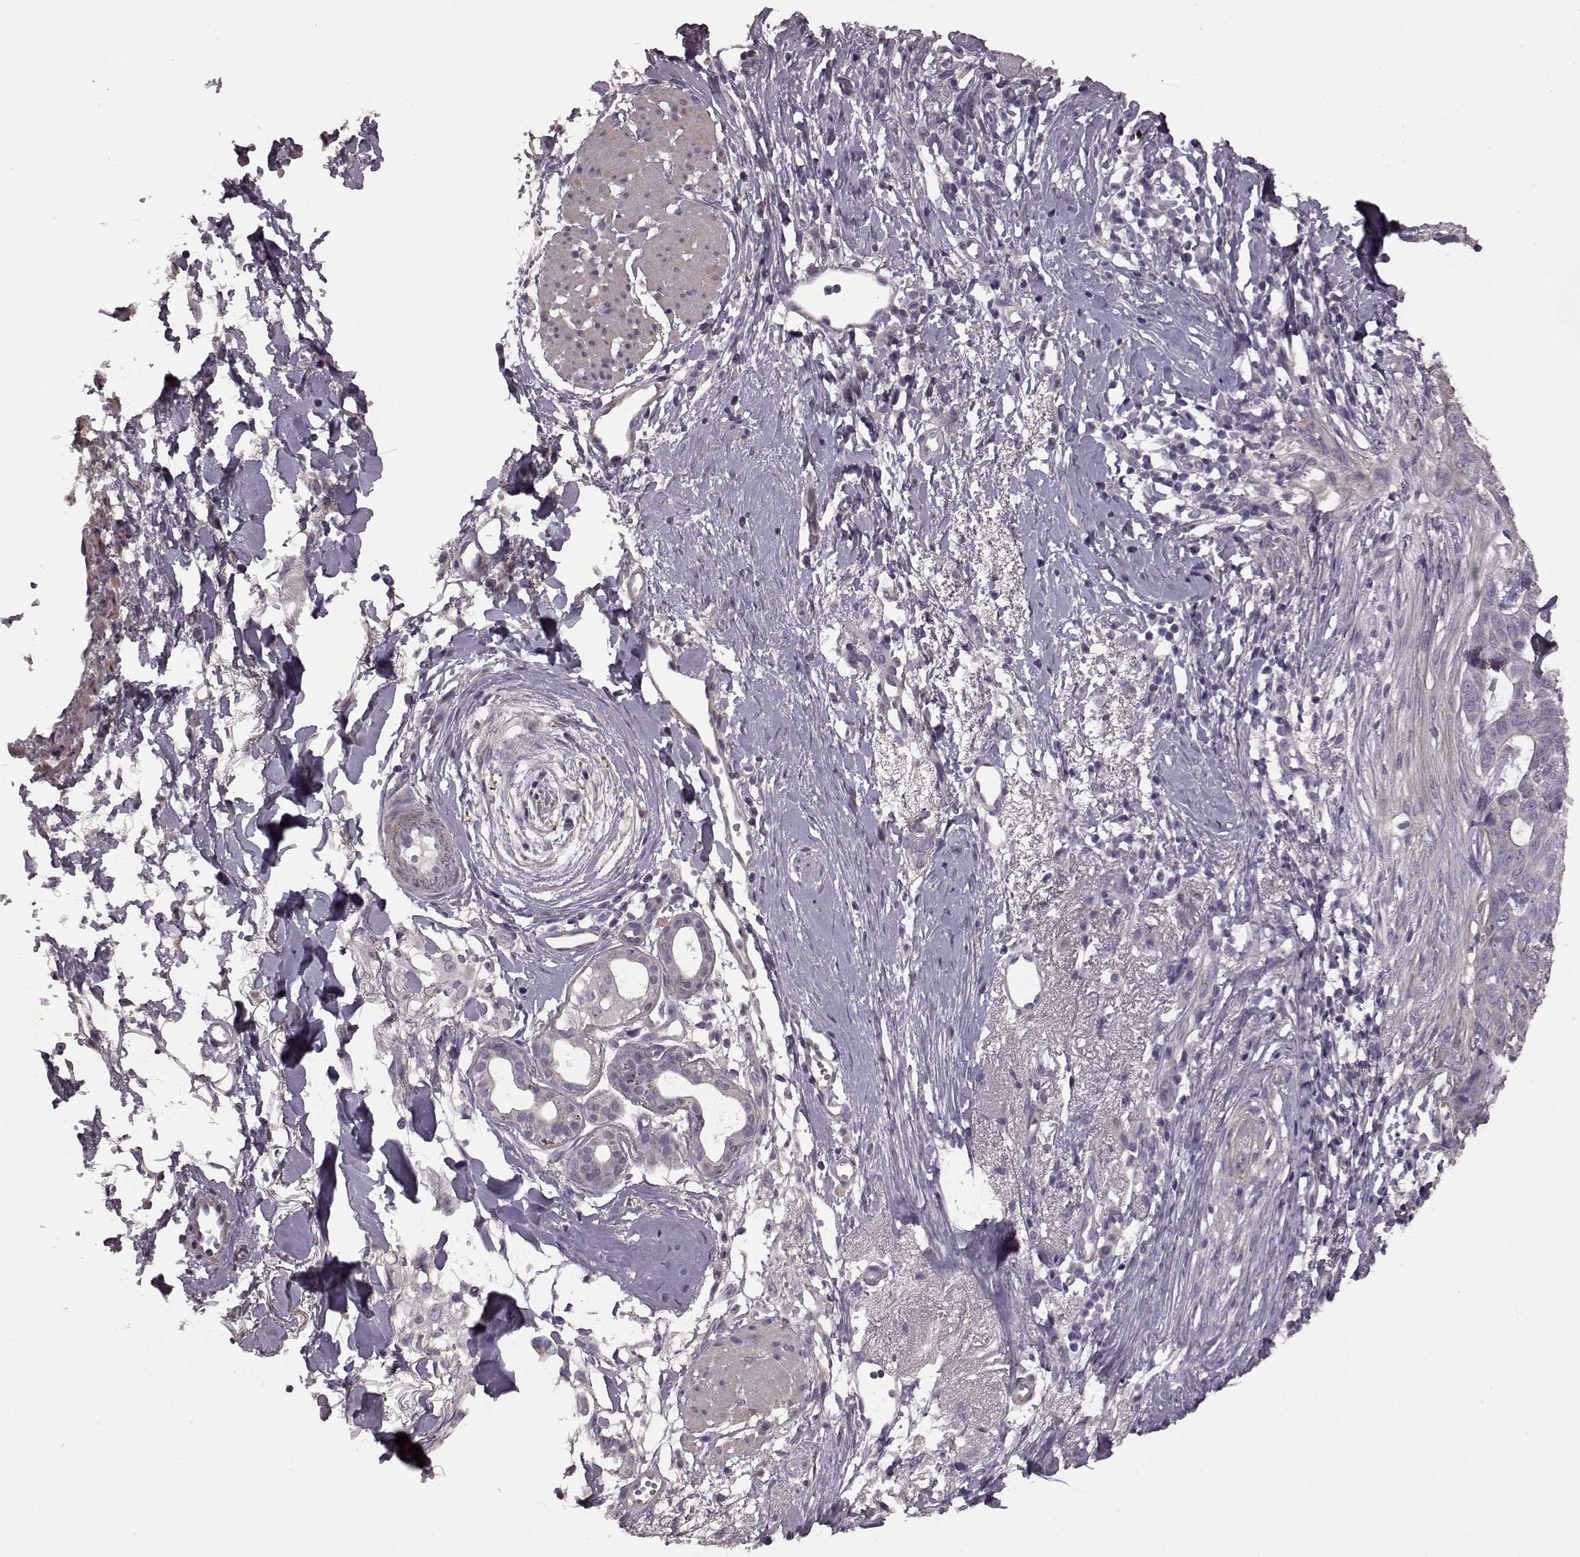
{"staining": {"intensity": "negative", "quantity": "none", "location": "none"}, "tissue": "skin cancer", "cell_type": "Tumor cells", "image_type": "cancer", "snomed": [{"axis": "morphology", "description": "Normal tissue, NOS"}, {"axis": "morphology", "description": "Basal cell carcinoma"}, {"axis": "topography", "description": "Skin"}], "caption": "This is a micrograph of immunohistochemistry staining of basal cell carcinoma (skin), which shows no expression in tumor cells.", "gene": "GRK1", "patient": {"sex": "male", "age": 84}}